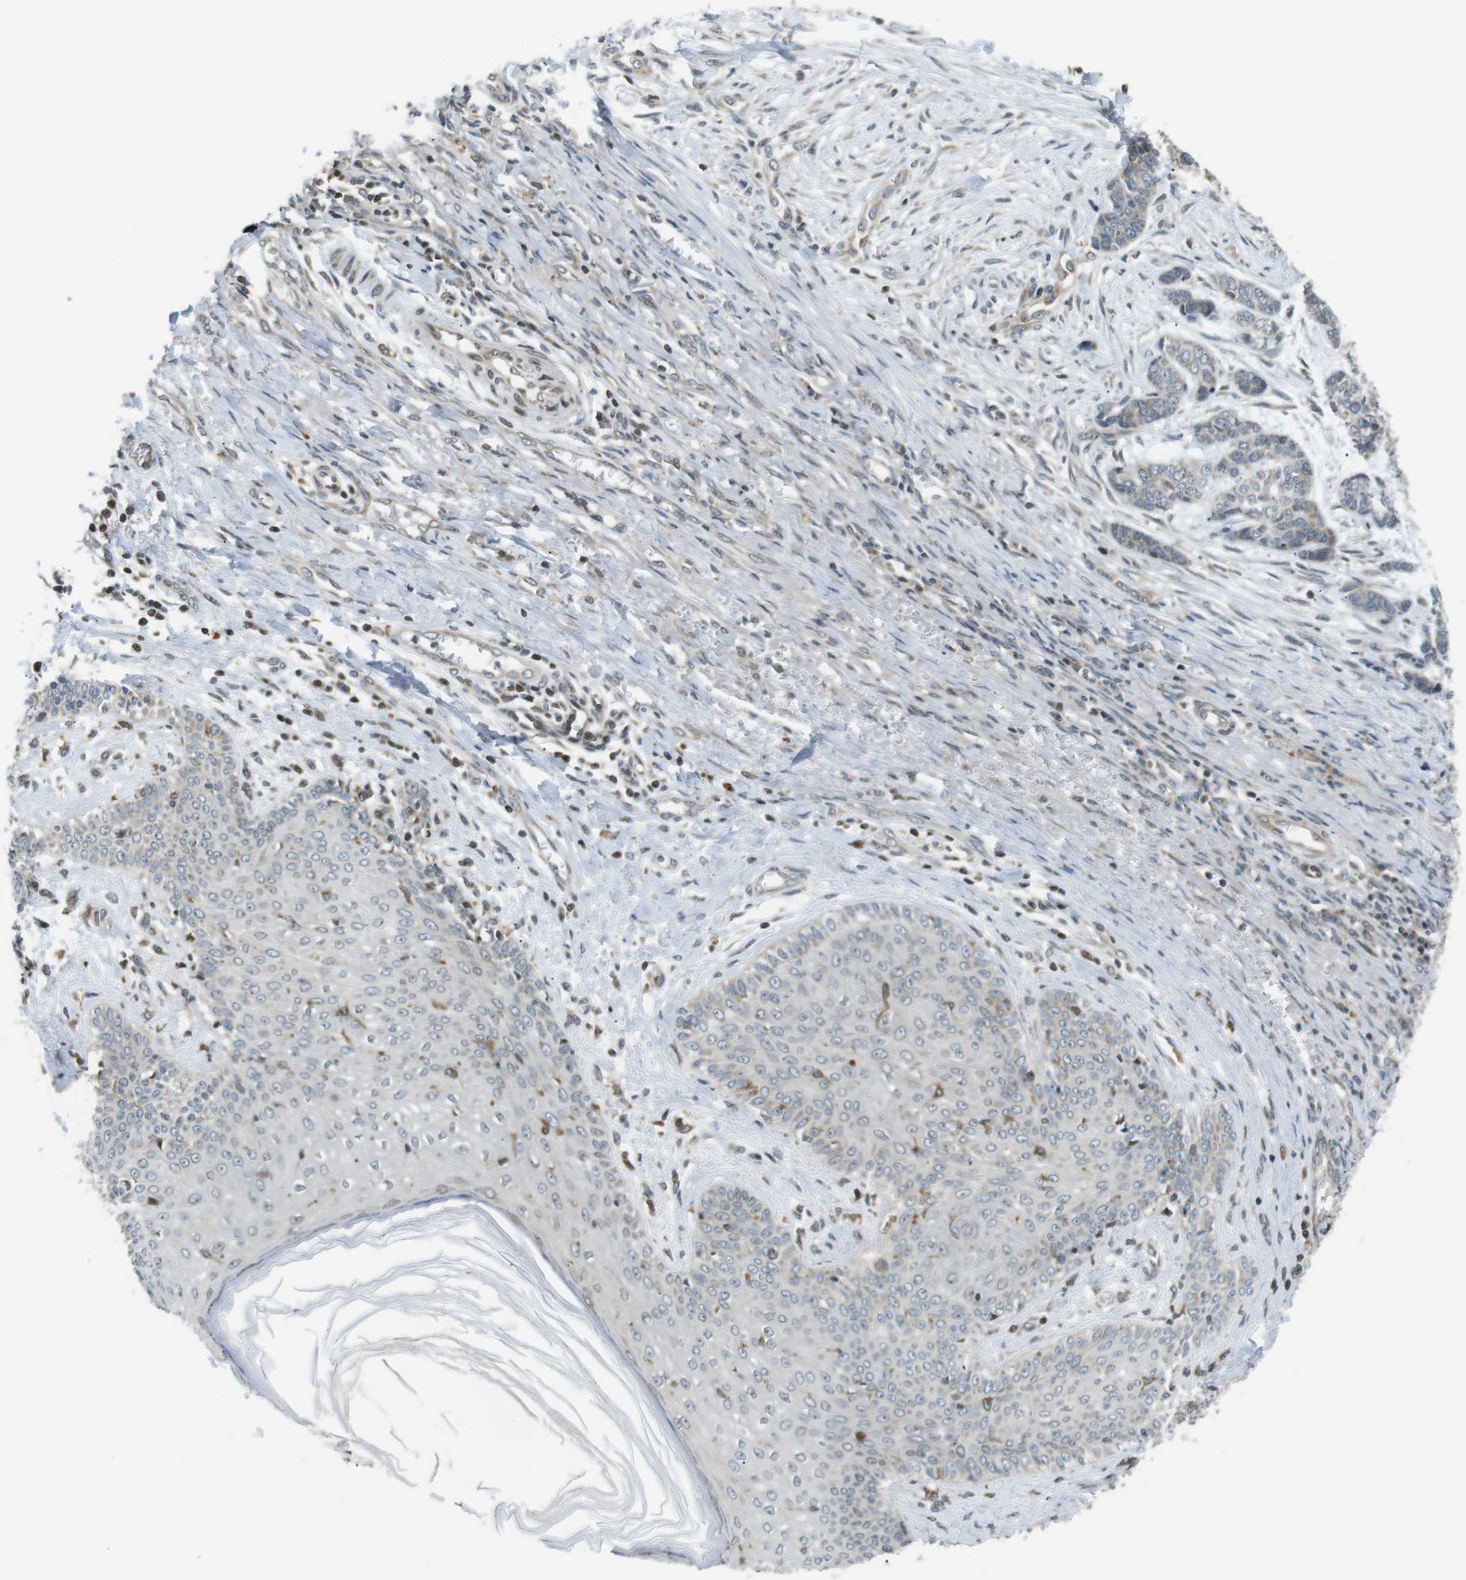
{"staining": {"intensity": "negative", "quantity": "none", "location": "none"}, "tissue": "skin cancer", "cell_type": "Tumor cells", "image_type": "cancer", "snomed": [{"axis": "morphology", "description": "Basal cell carcinoma"}, {"axis": "topography", "description": "Skin"}], "caption": "Immunohistochemistry (IHC) histopathology image of neoplastic tissue: human skin basal cell carcinoma stained with DAB (3,3'-diaminobenzidine) exhibits no significant protein expression in tumor cells.", "gene": "TMX4", "patient": {"sex": "female", "age": 64}}